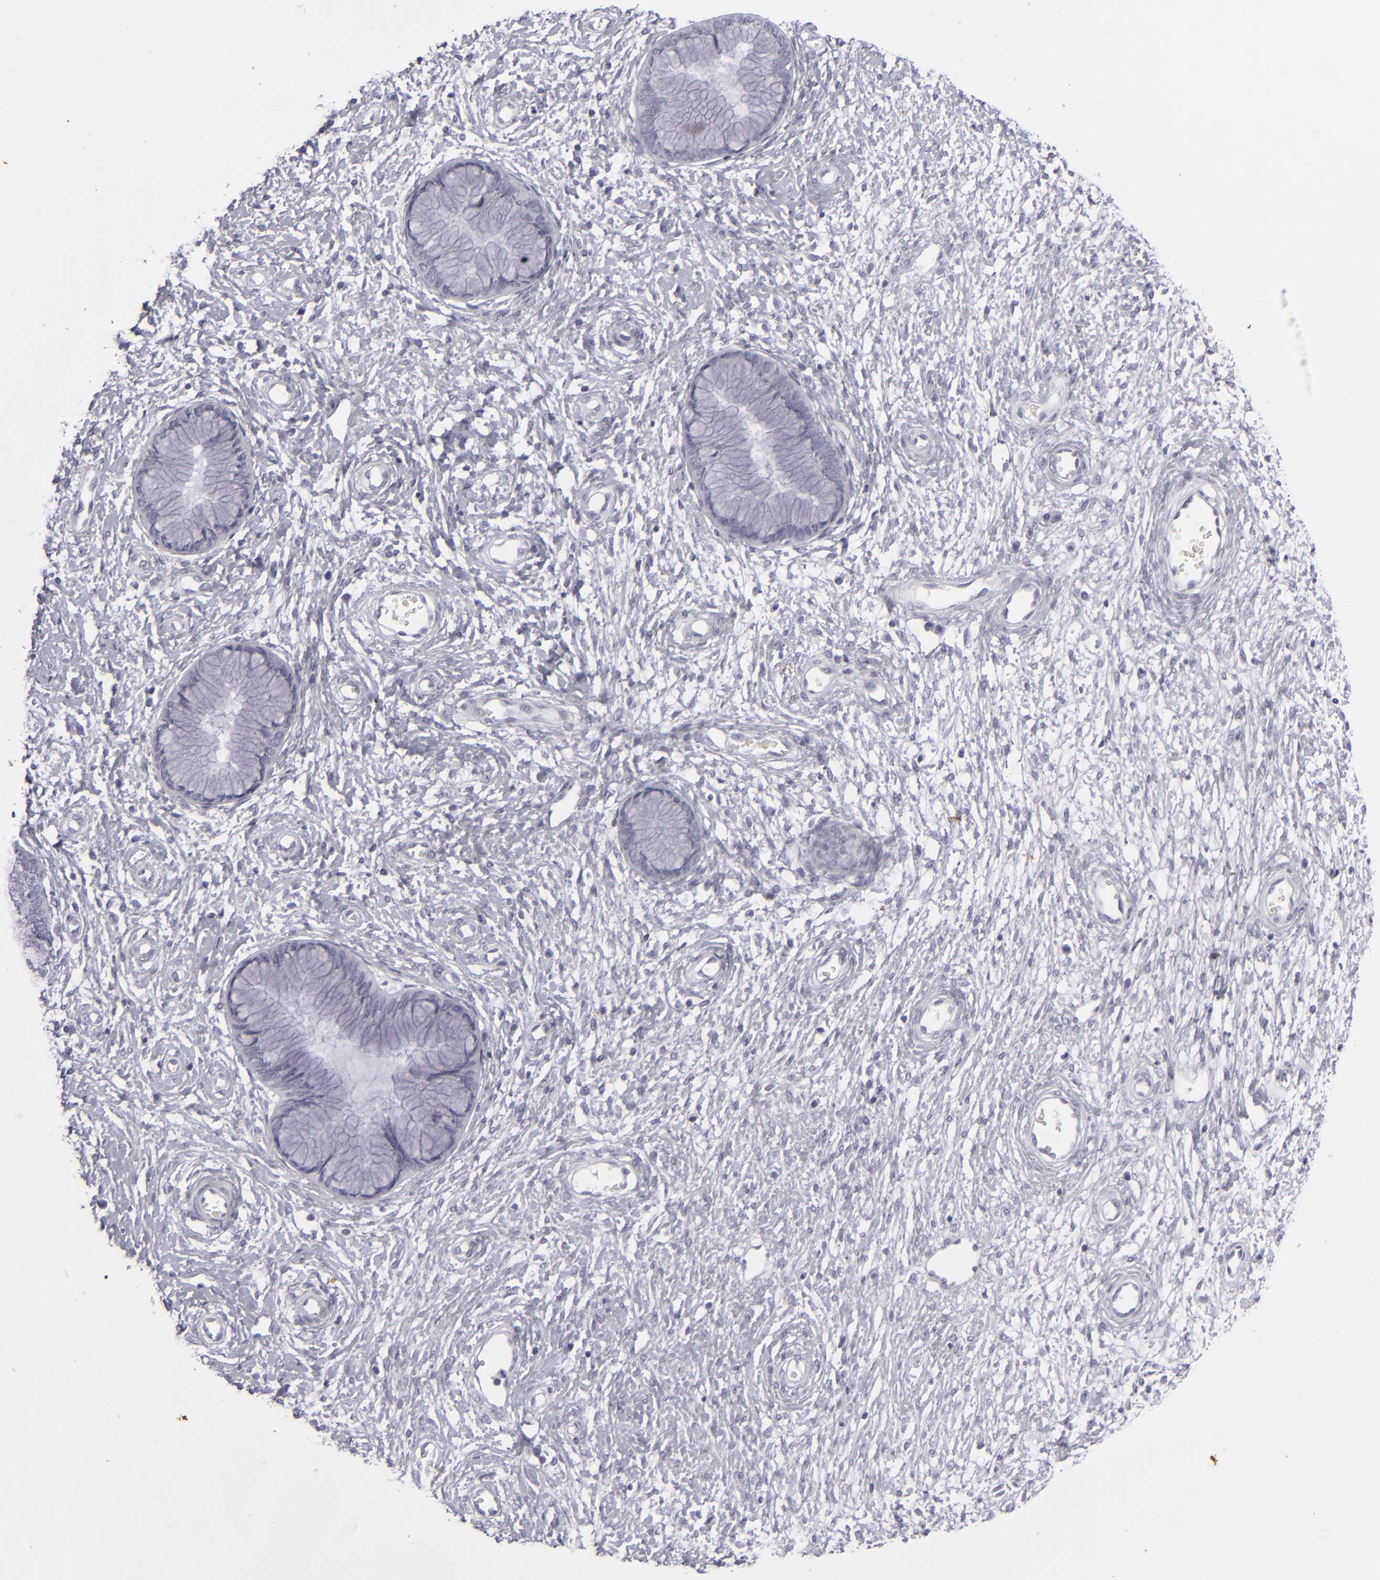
{"staining": {"intensity": "negative", "quantity": "none", "location": "none"}, "tissue": "cervix", "cell_type": "Glandular cells", "image_type": "normal", "snomed": [{"axis": "morphology", "description": "Normal tissue, NOS"}, {"axis": "topography", "description": "Cervix"}], "caption": "Immunohistochemistry histopathology image of normal human cervix stained for a protein (brown), which exhibits no staining in glandular cells.", "gene": "KRT1", "patient": {"sex": "female", "age": 55}}